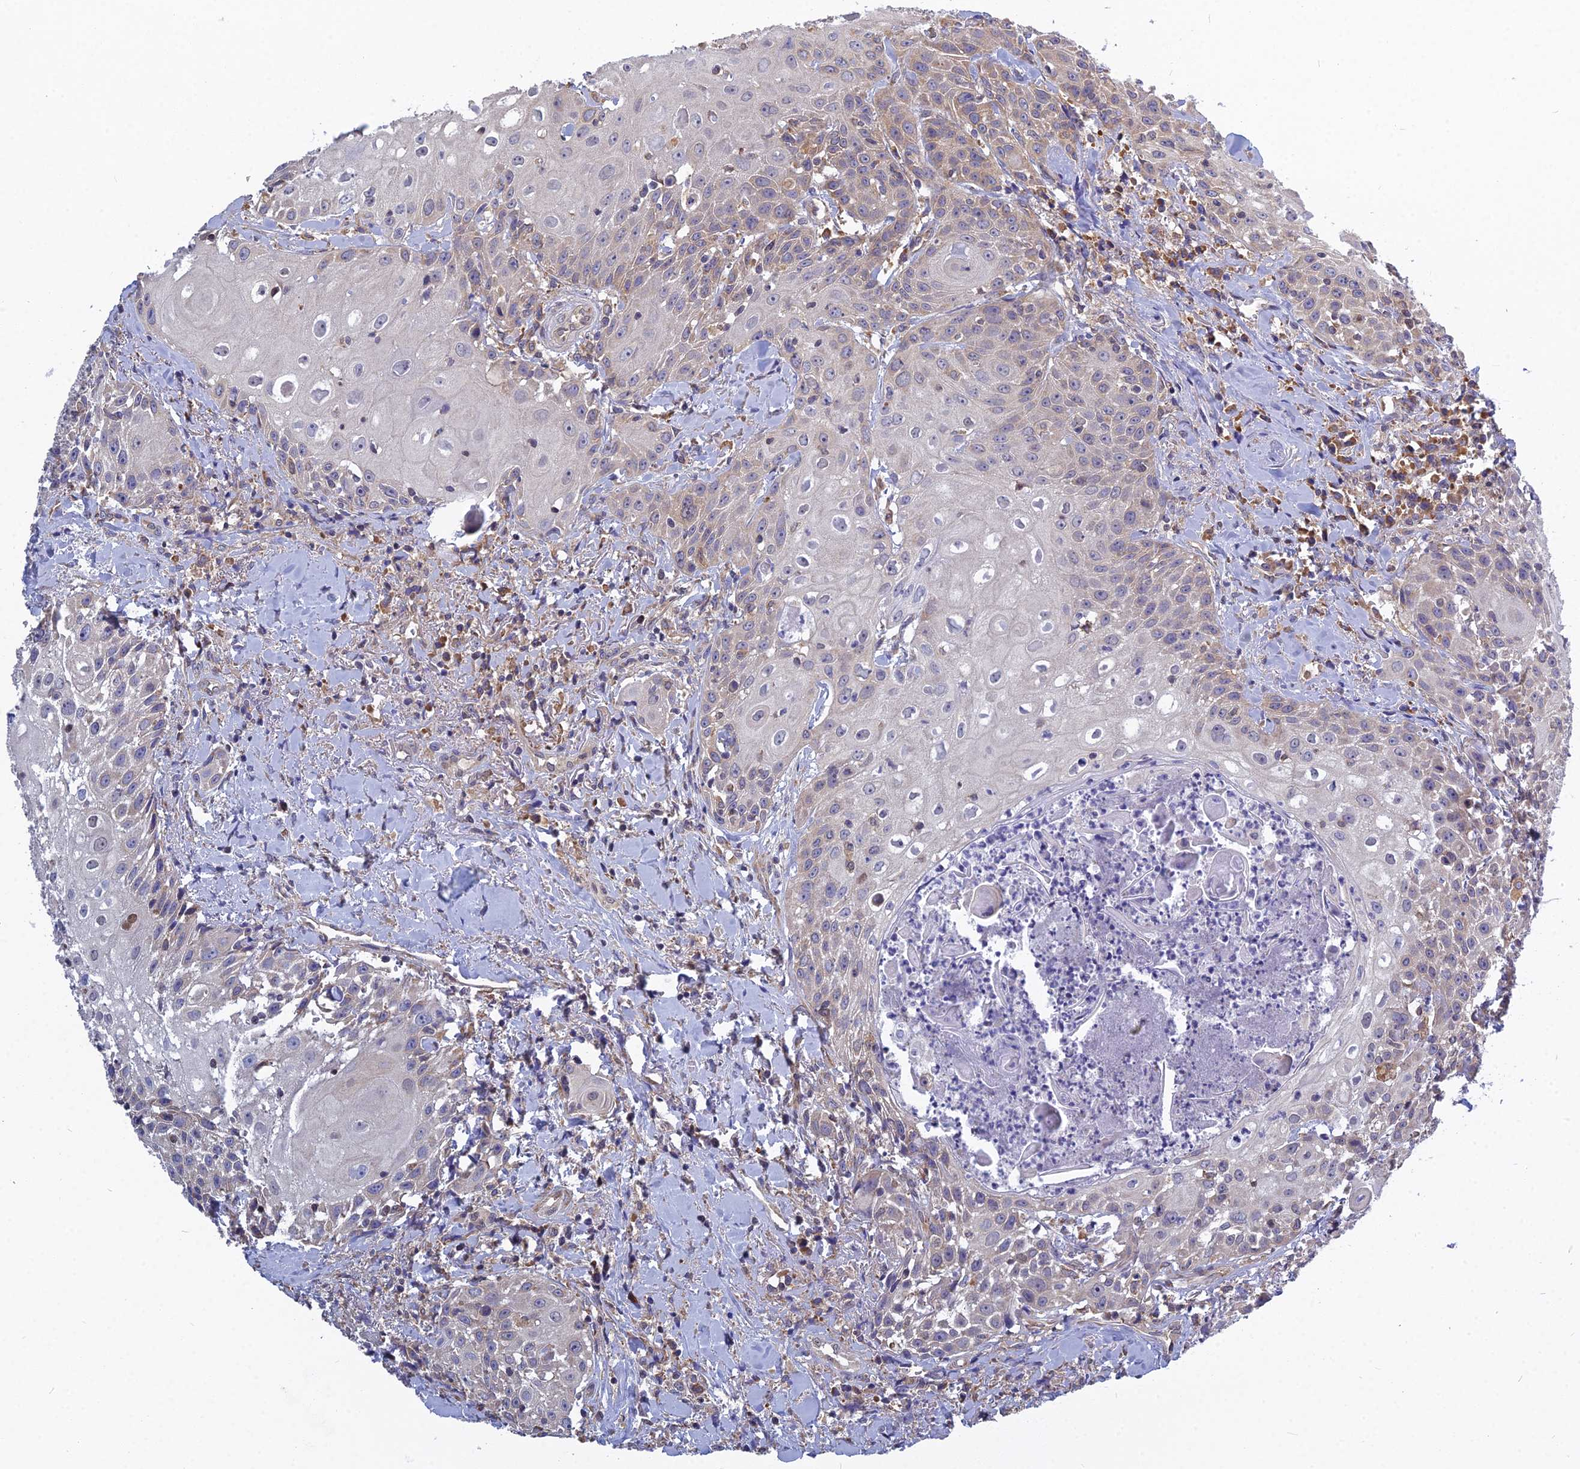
{"staining": {"intensity": "weak", "quantity": "<25%", "location": "cytoplasmic/membranous"}, "tissue": "head and neck cancer", "cell_type": "Tumor cells", "image_type": "cancer", "snomed": [{"axis": "morphology", "description": "Squamous cell carcinoma, NOS"}, {"axis": "topography", "description": "Oral tissue"}, {"axis": "topography", "description": "Head-Neck"}], "caption": "Immunohistochemistry image of neoplastic tissue: human squamous cell carcinoma (head and neck) stained with DAB (3,3'-diaminobenzidine) displays no significant protein positivity in tumor cells. The staining is performed using DAB brown chromogen with nuclei counter-stained in using hematoxylin.", "gene": "KIAA1143", "patient": {"sex": "female", "age": 82}}